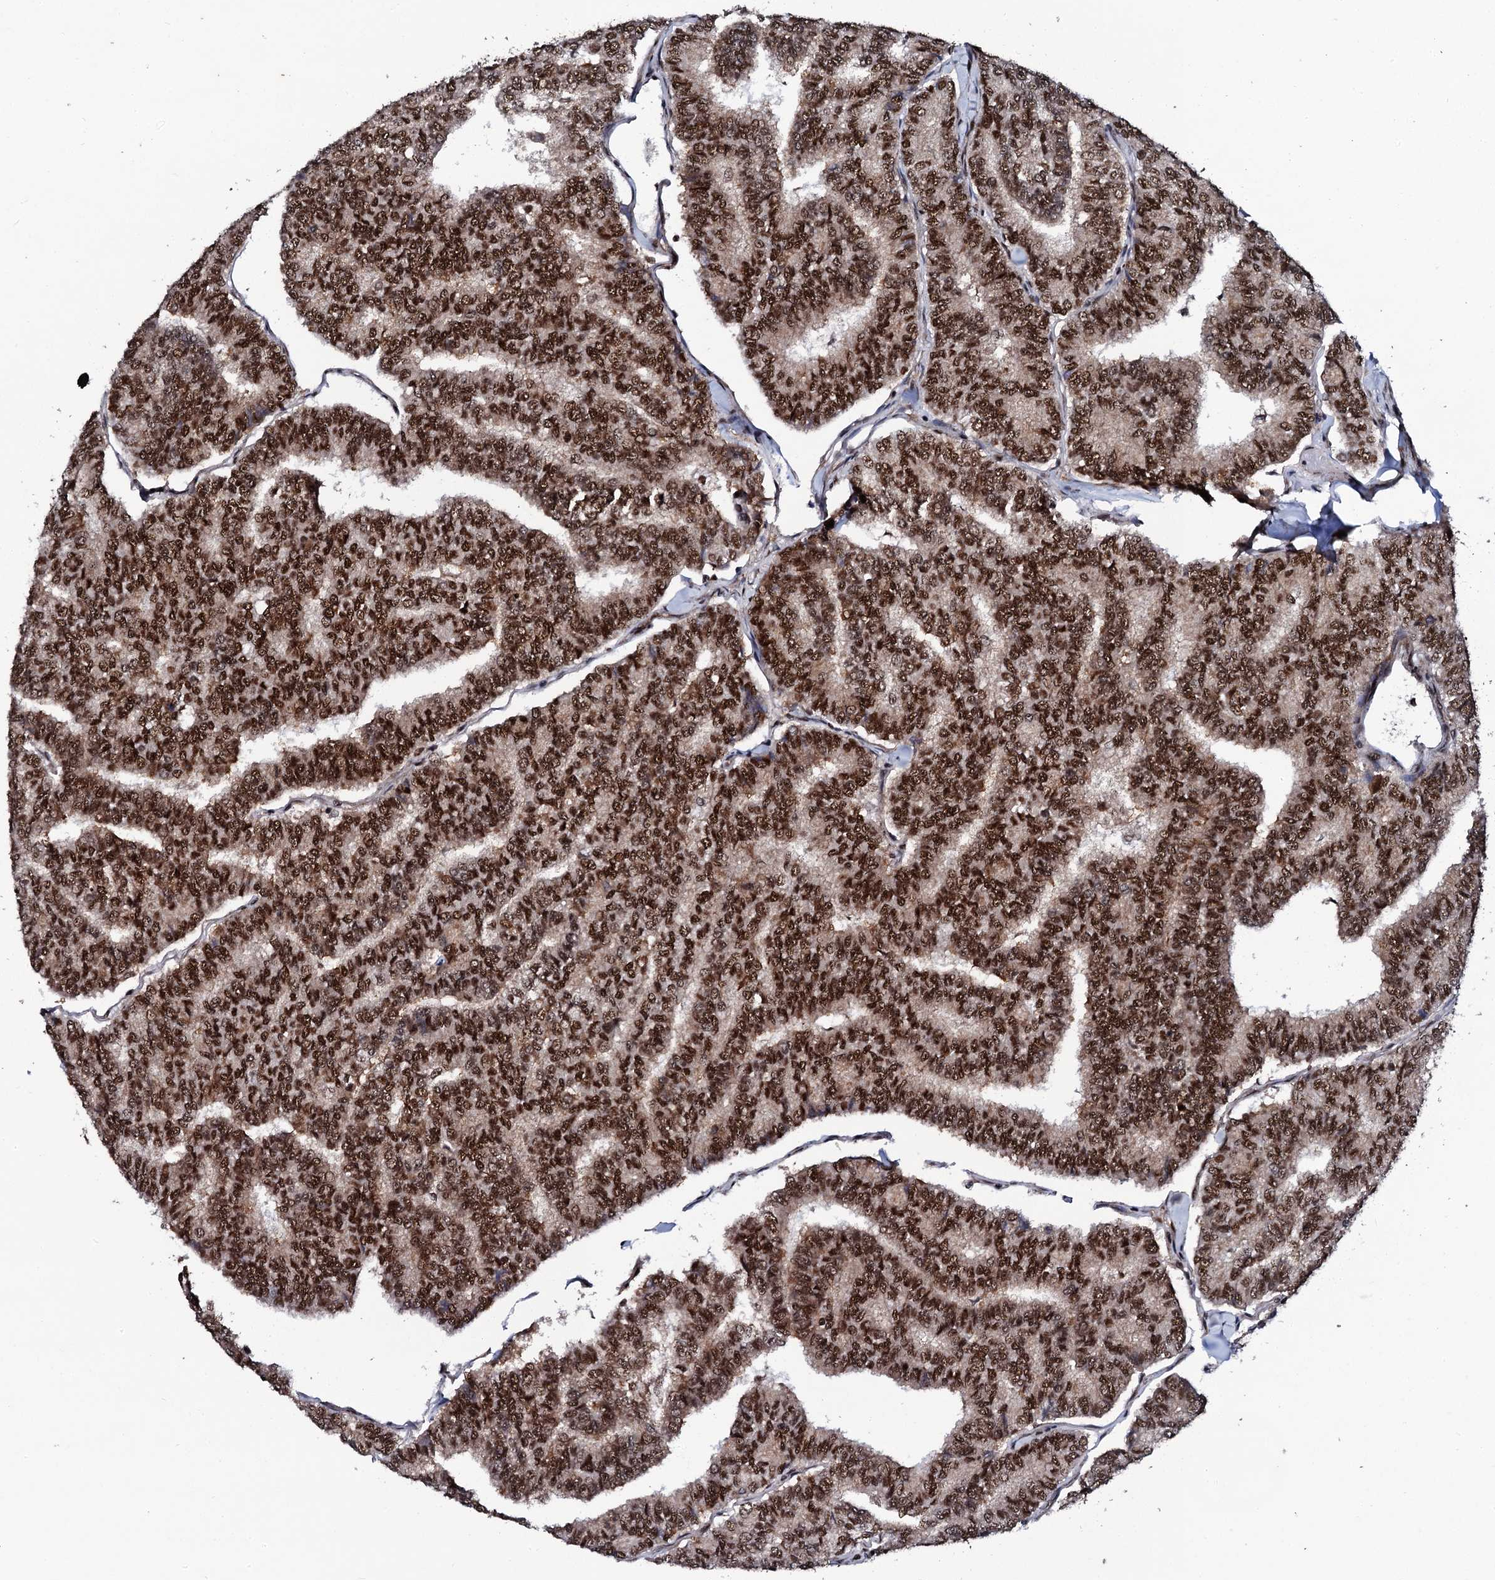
{"staining": {"intensity": "strong", "quantity": ">75%", "location": "nuclear"}, "tissue": "thyroid cancer", "cell_type": "Tumor cells", "image_type": "cancer", "snomed": [{"axis": "morphology", "description": "Papillary adenocarcinoma, NOS"}, {"axis": "topography", "description": "Thyroid gland"}], "caption": "DAB immunohistochemical staining of thyroid papillary adenocarcinoma displays strong nuclear protein positivity in about >75% of tumor cells. (brown staining indicates protein expression, while blue staining denotes nuclei).", "gene": "CSTF3", "patient": {"sex": "female", "age": 35}}